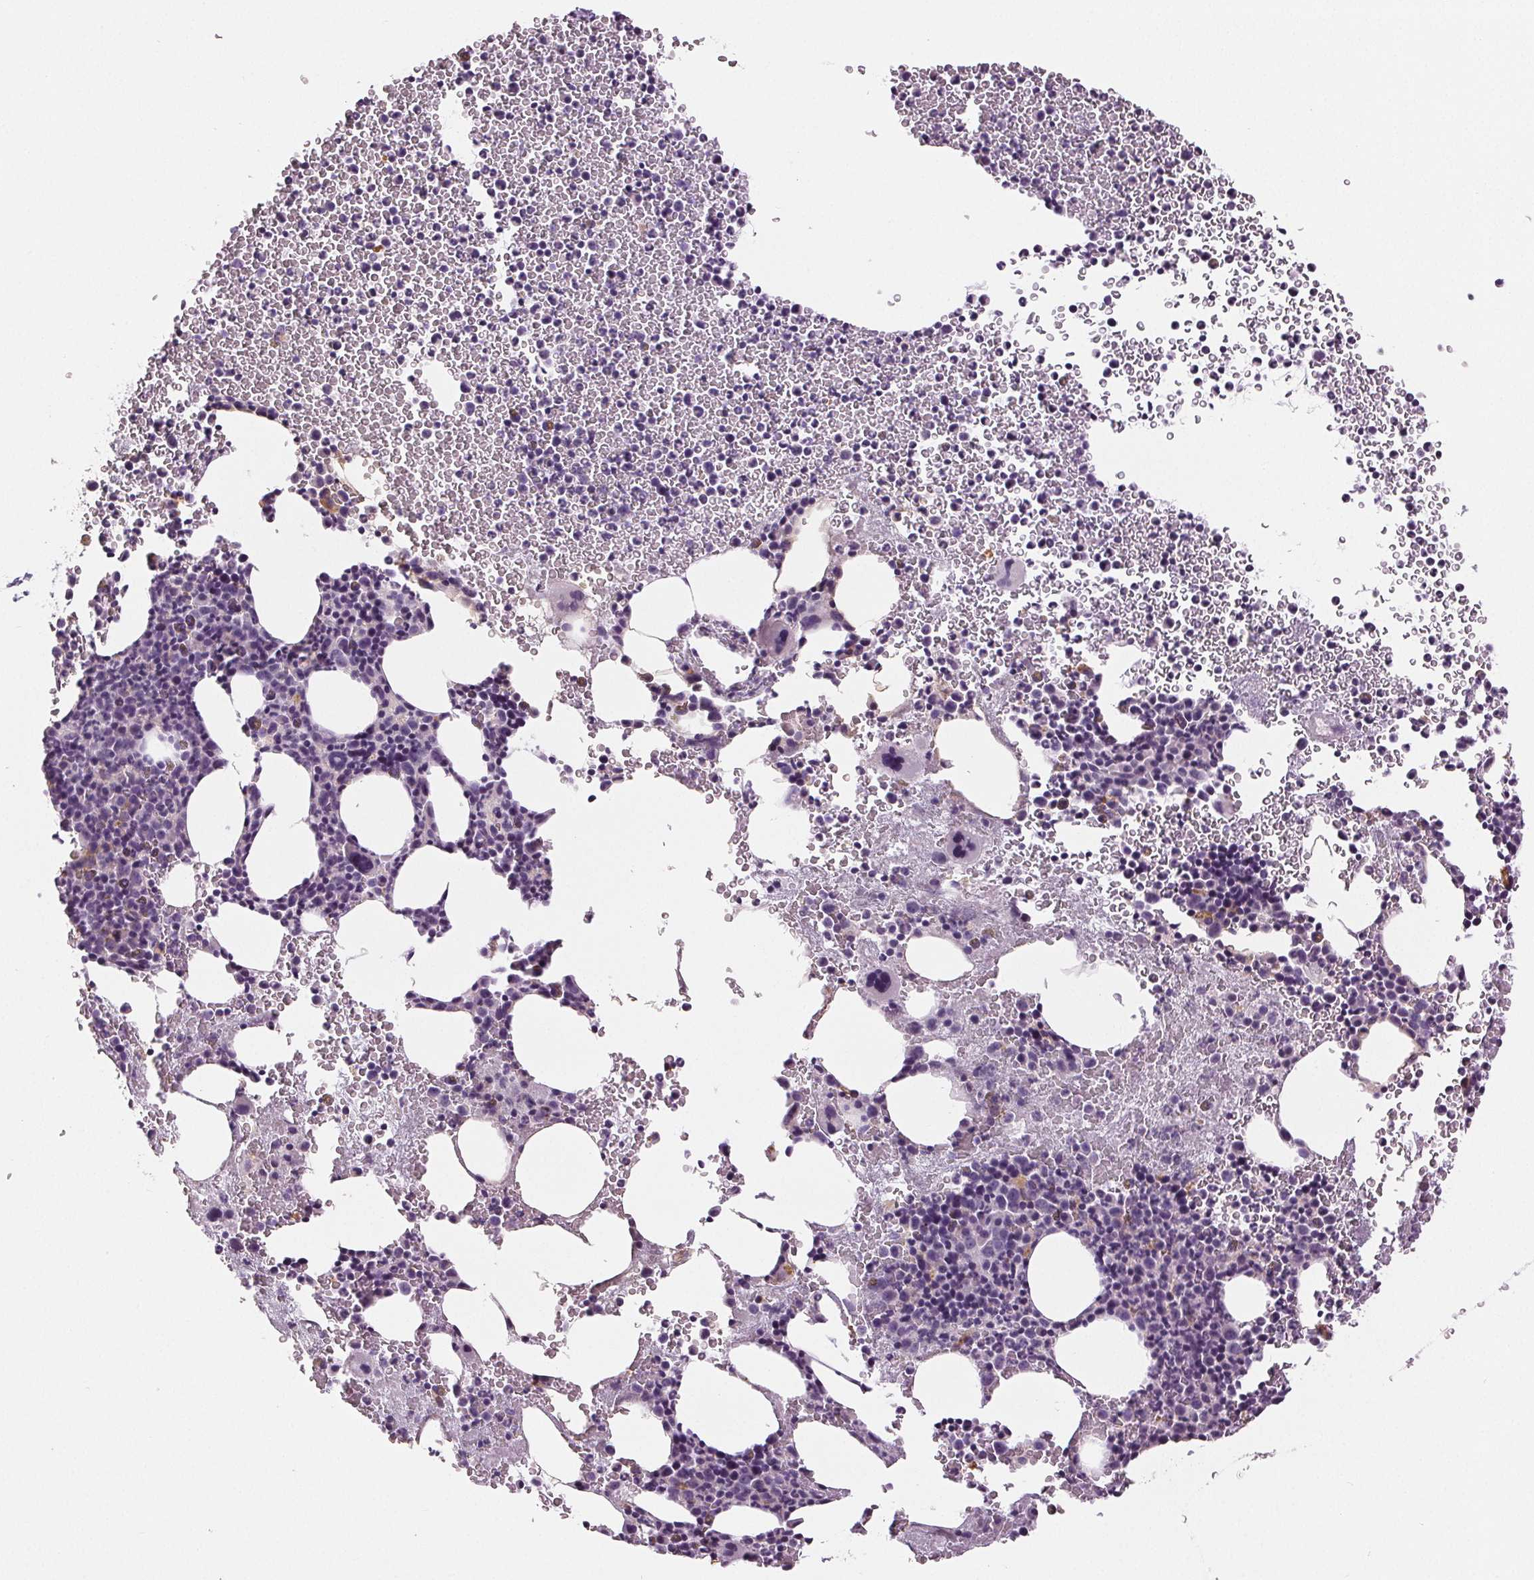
{"staining": {"intensity": "negative", "quantity": "none", "location": "none"}, "tissue": "bone marrow", "cell_type": "Hematopoietic cells", "image_type": "normal", "snomed": [{"axis": "morphology", "description": "Normal tissue, NOS"}, {"axis": "topography", "description": "Bone marrow"}], "caption": "The photomicrograph displays no significant staining in hematopoietic cells of bone marrow.", "gene": "MISP", "patient": {"sex": "female", "age": 56}}